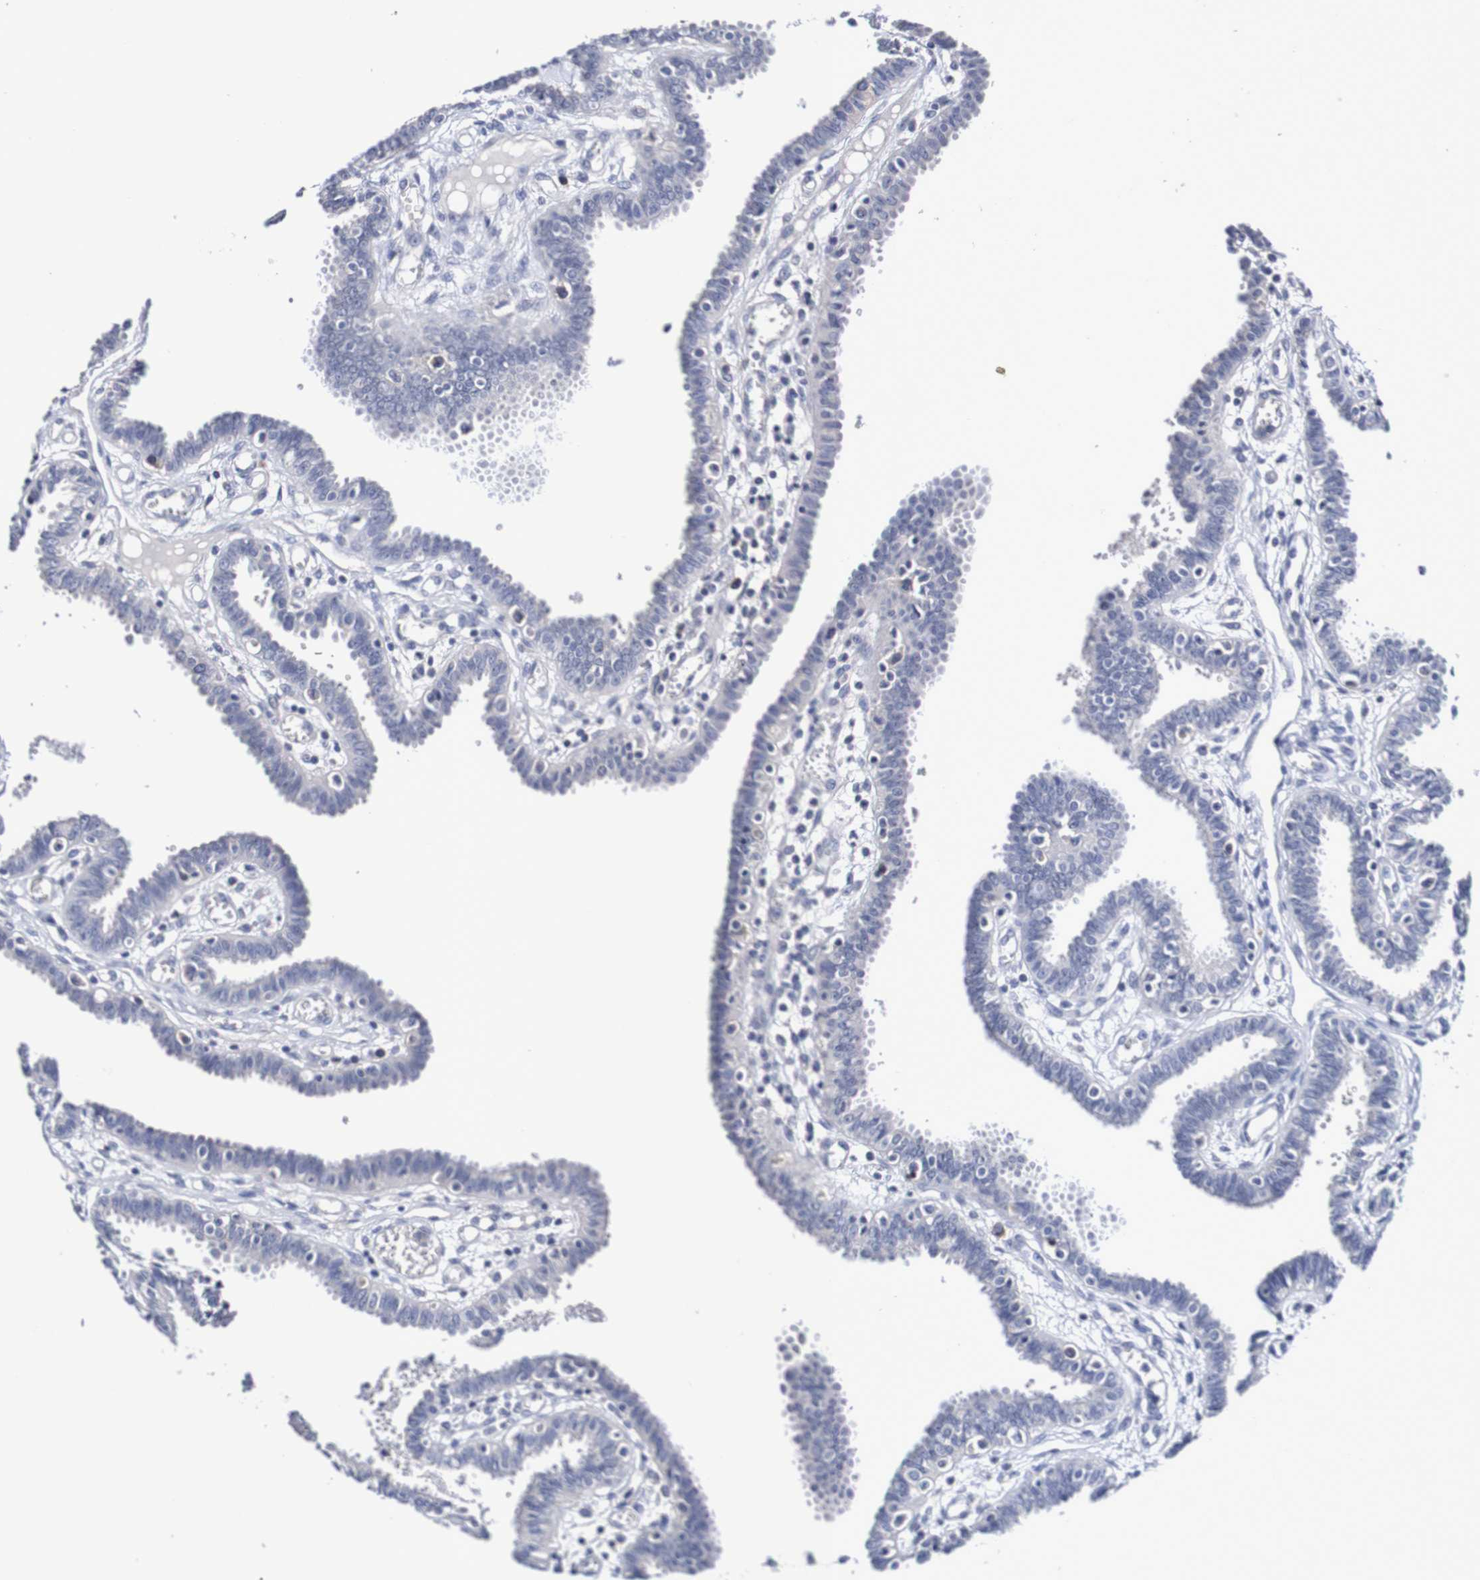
{"staining": {"intensity": "negative", "quantity": "none", "location": "none"}, "tissue": "fallopian tube", "cell_type": "Glandular cells", "image_type": "normal", "snomed": [{"axis": "morphology", "description": "Normal tissue, NOS"}, {"axis": "topography", "description": "Fallopian tube"}], "caption": "IHC histopathology image of unremarkable fallopian tube: fallopian tube stained with DAB (3,3'-diaminobenzidine) displays no significant protein staining in glandular cells.", "gene": "ACVR1C", "patient": {"sex": "female", "age": 32}}